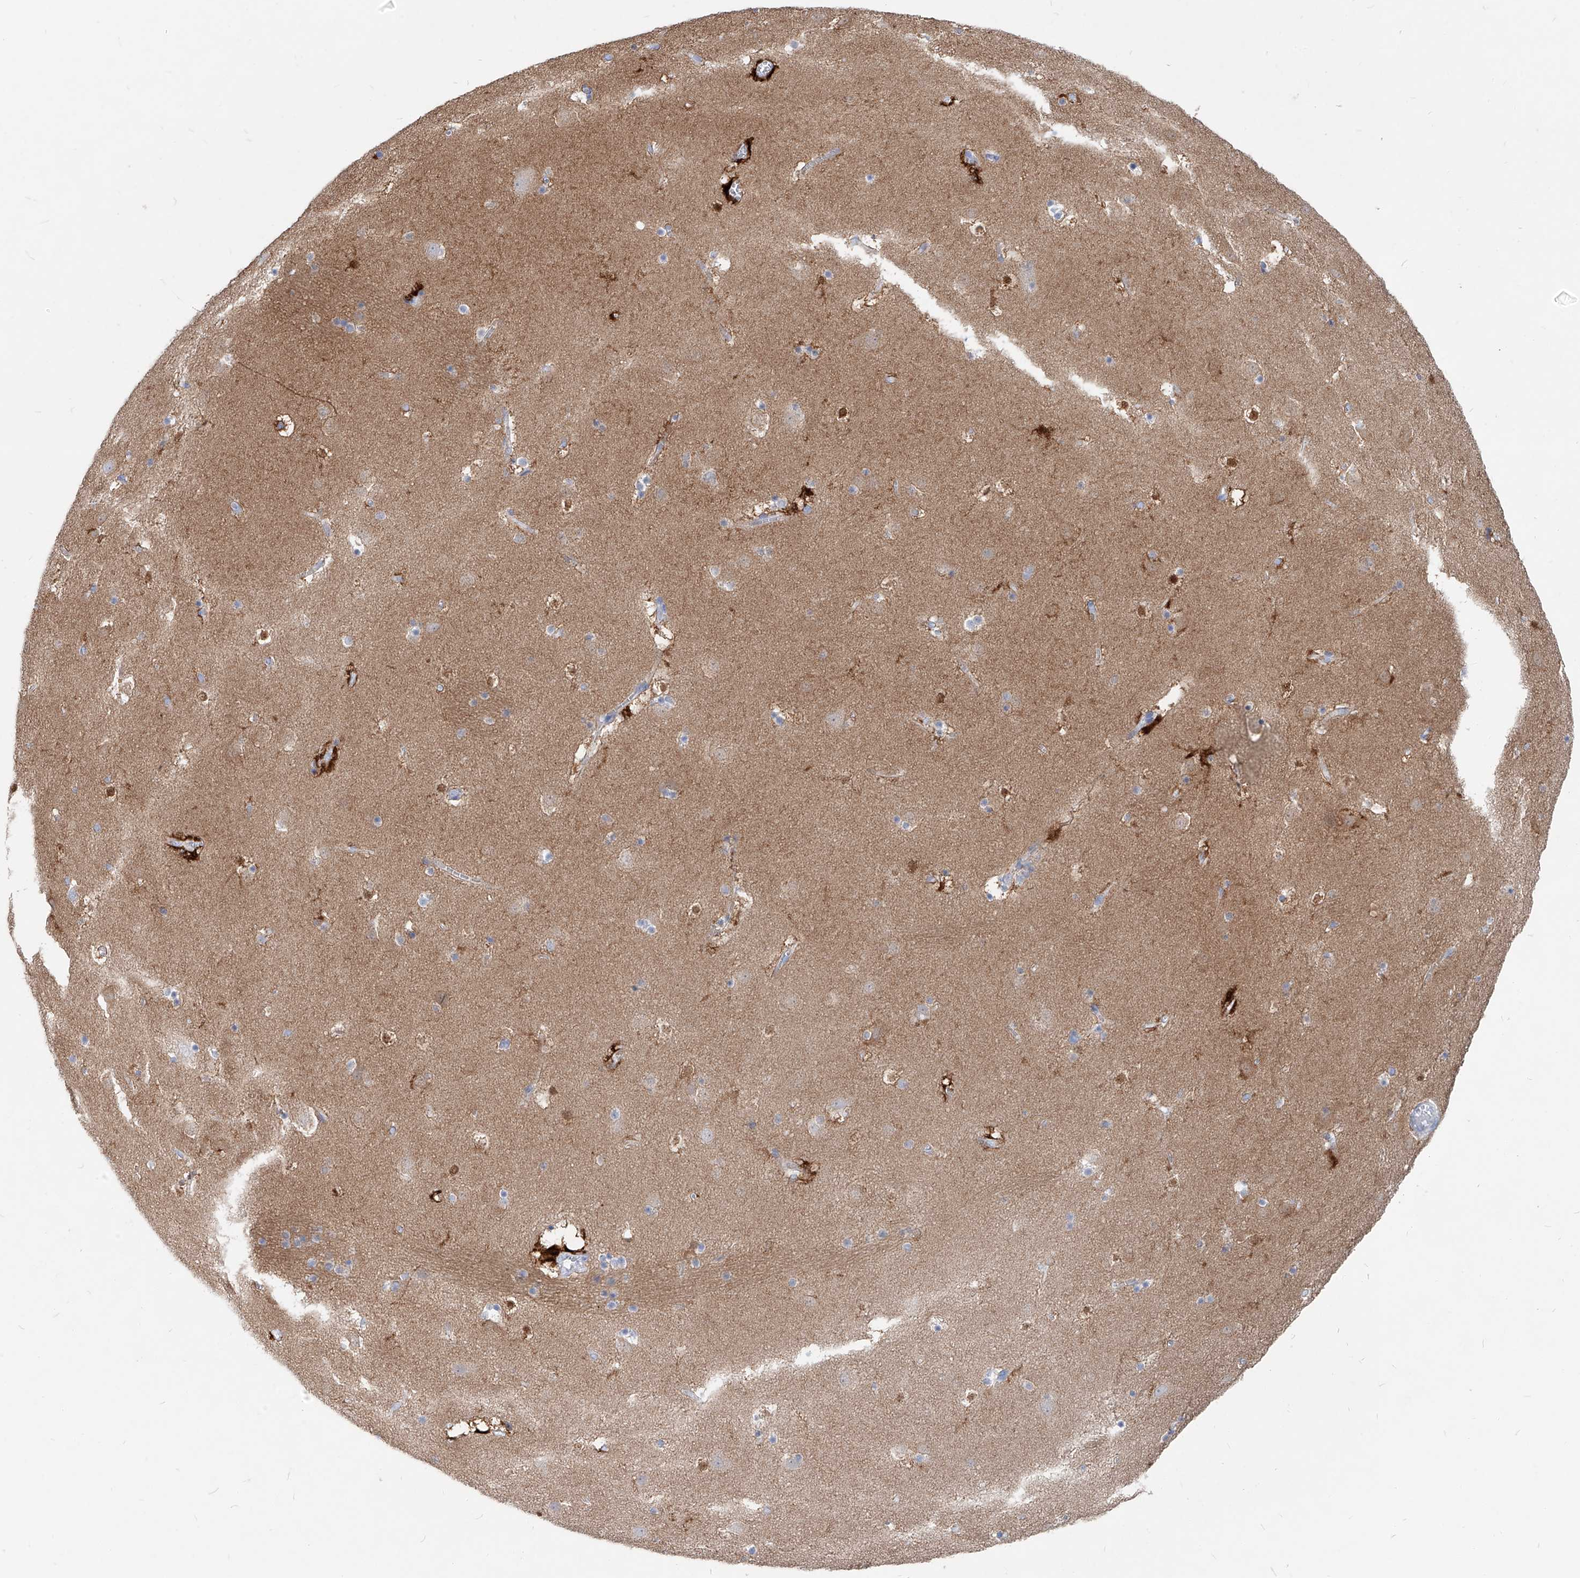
{"staining": {"intensity": "strong", "quantity": "<25%", "location": "cytoplasmic/membranous,nuclear"}, "tissue": "caudate", "cell_type": "Glial cells", "image_type": "normal", "snomed": [{"axis": "morphology", "description": "Normal tissue, NOS"}, {"axis": "topography", "description": "Lateral ventricle wall"}], "caption": "Unremarkable caudate was stained to show a protein in brown. There is medium levels of strong cytoplasmic/membranous,nuclear expression in about <25% of glial cells. (DAB (3,3'-diaminobenzidine) IHC, brown staining for protein, blue staining for nuclei).", "gene": "UFL1", "patient": {"sex": "male", "age": 45}}